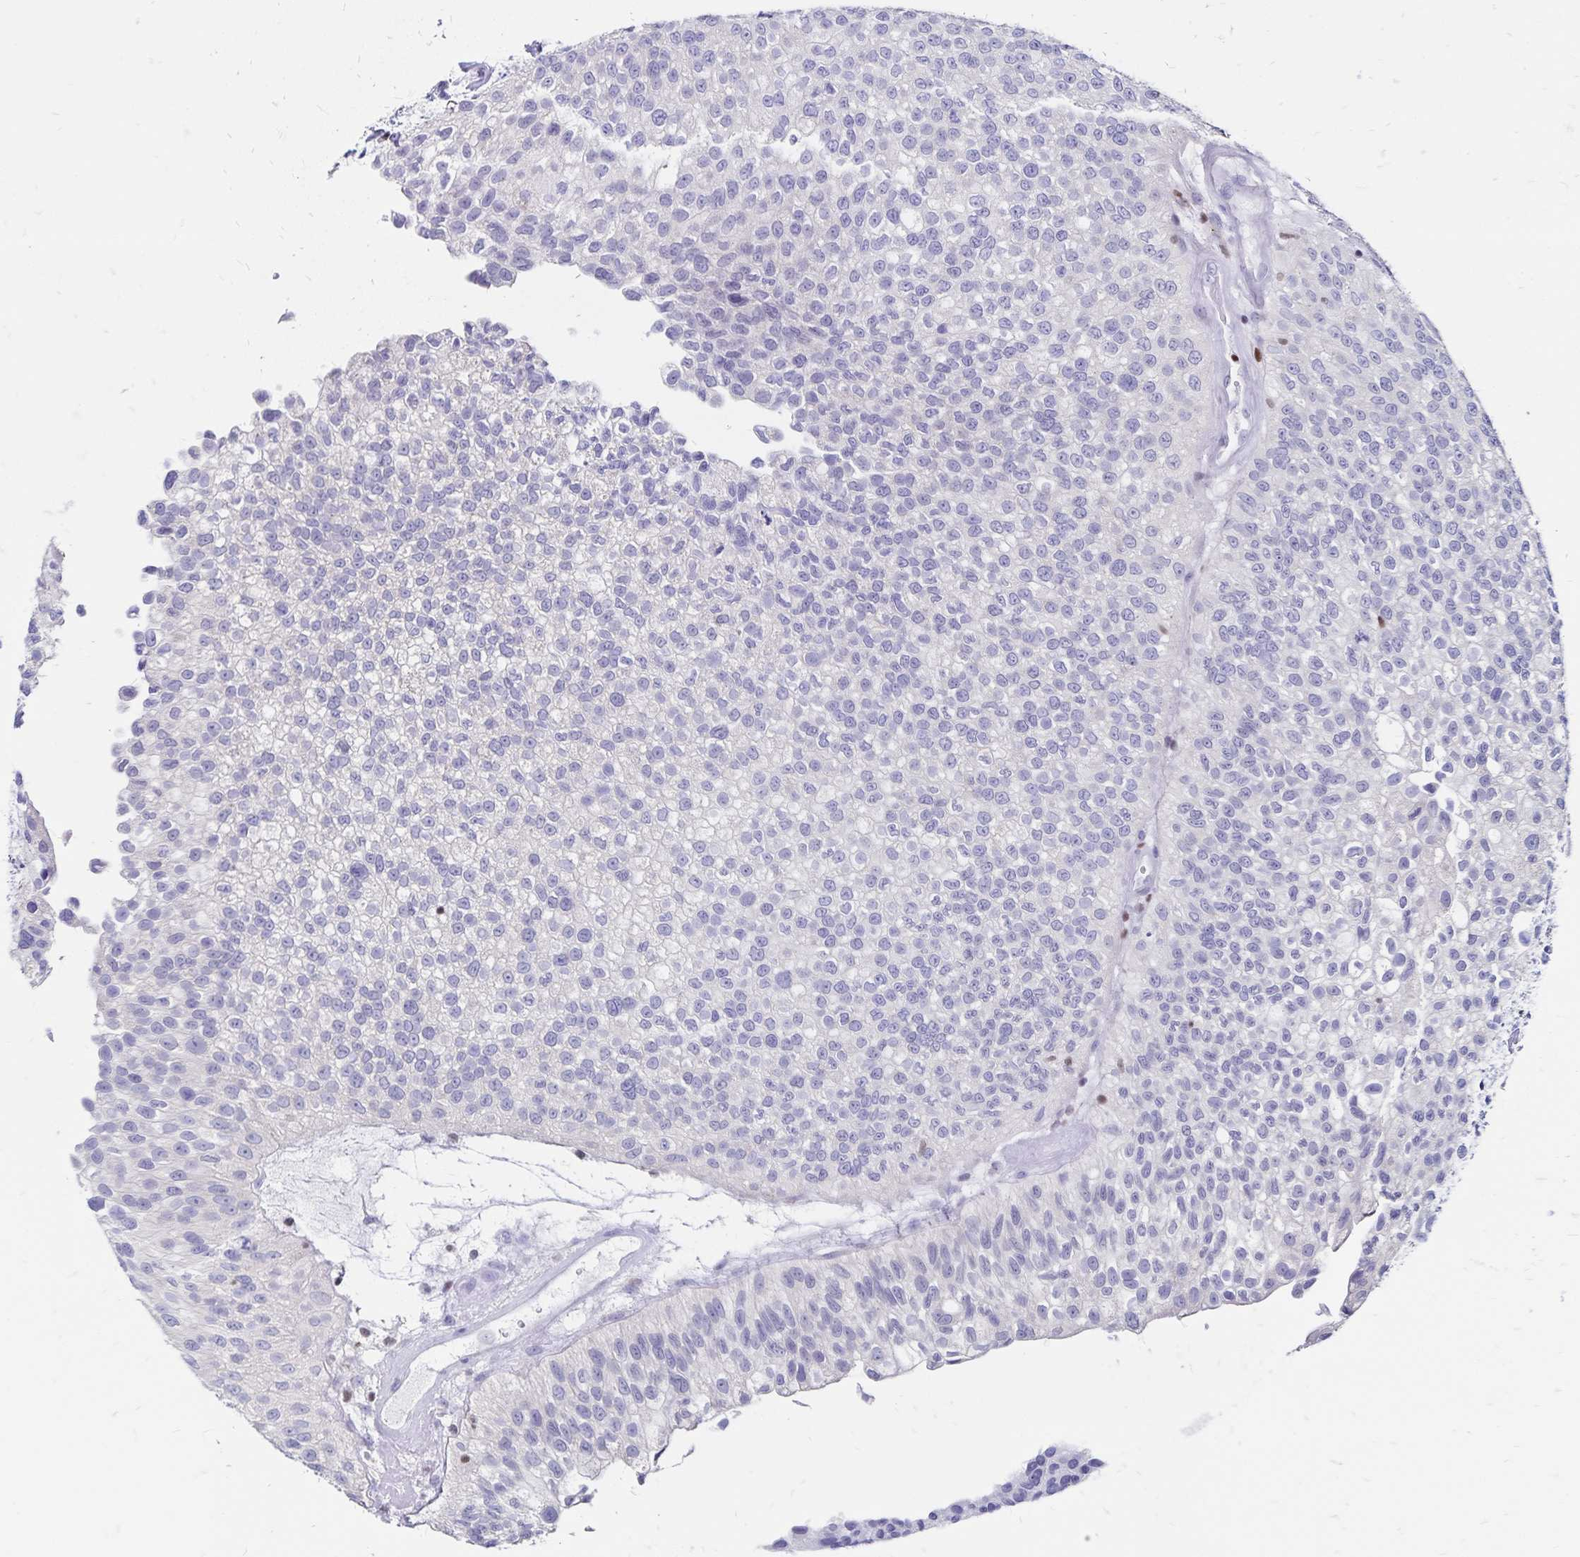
{"staining": {"intensity": "negative", "quantity": "none", "location": "none"}, "tissue": "urothelial cancer", "cell_type": "Tumor cells", "image_type": "cancer", "snomed": [{"axis": "morphology", "description": "Urothelial carcinoma, NOS"}, {"axis": "topography", "description": "Urinary bladder"}], "caption": "Immunohistochemistry micrograph of neoplastic tissue: human transitional cell carcinoma stained with DAB (3,3'-diaminobenzidine) exhibits no significant protein positivity in tumor cells. (DAB (3,3'-diaminobenzidine) IHC, high magnification).", "gene": "IKZF1", "patient": {"sex": "male", "age": 87}}